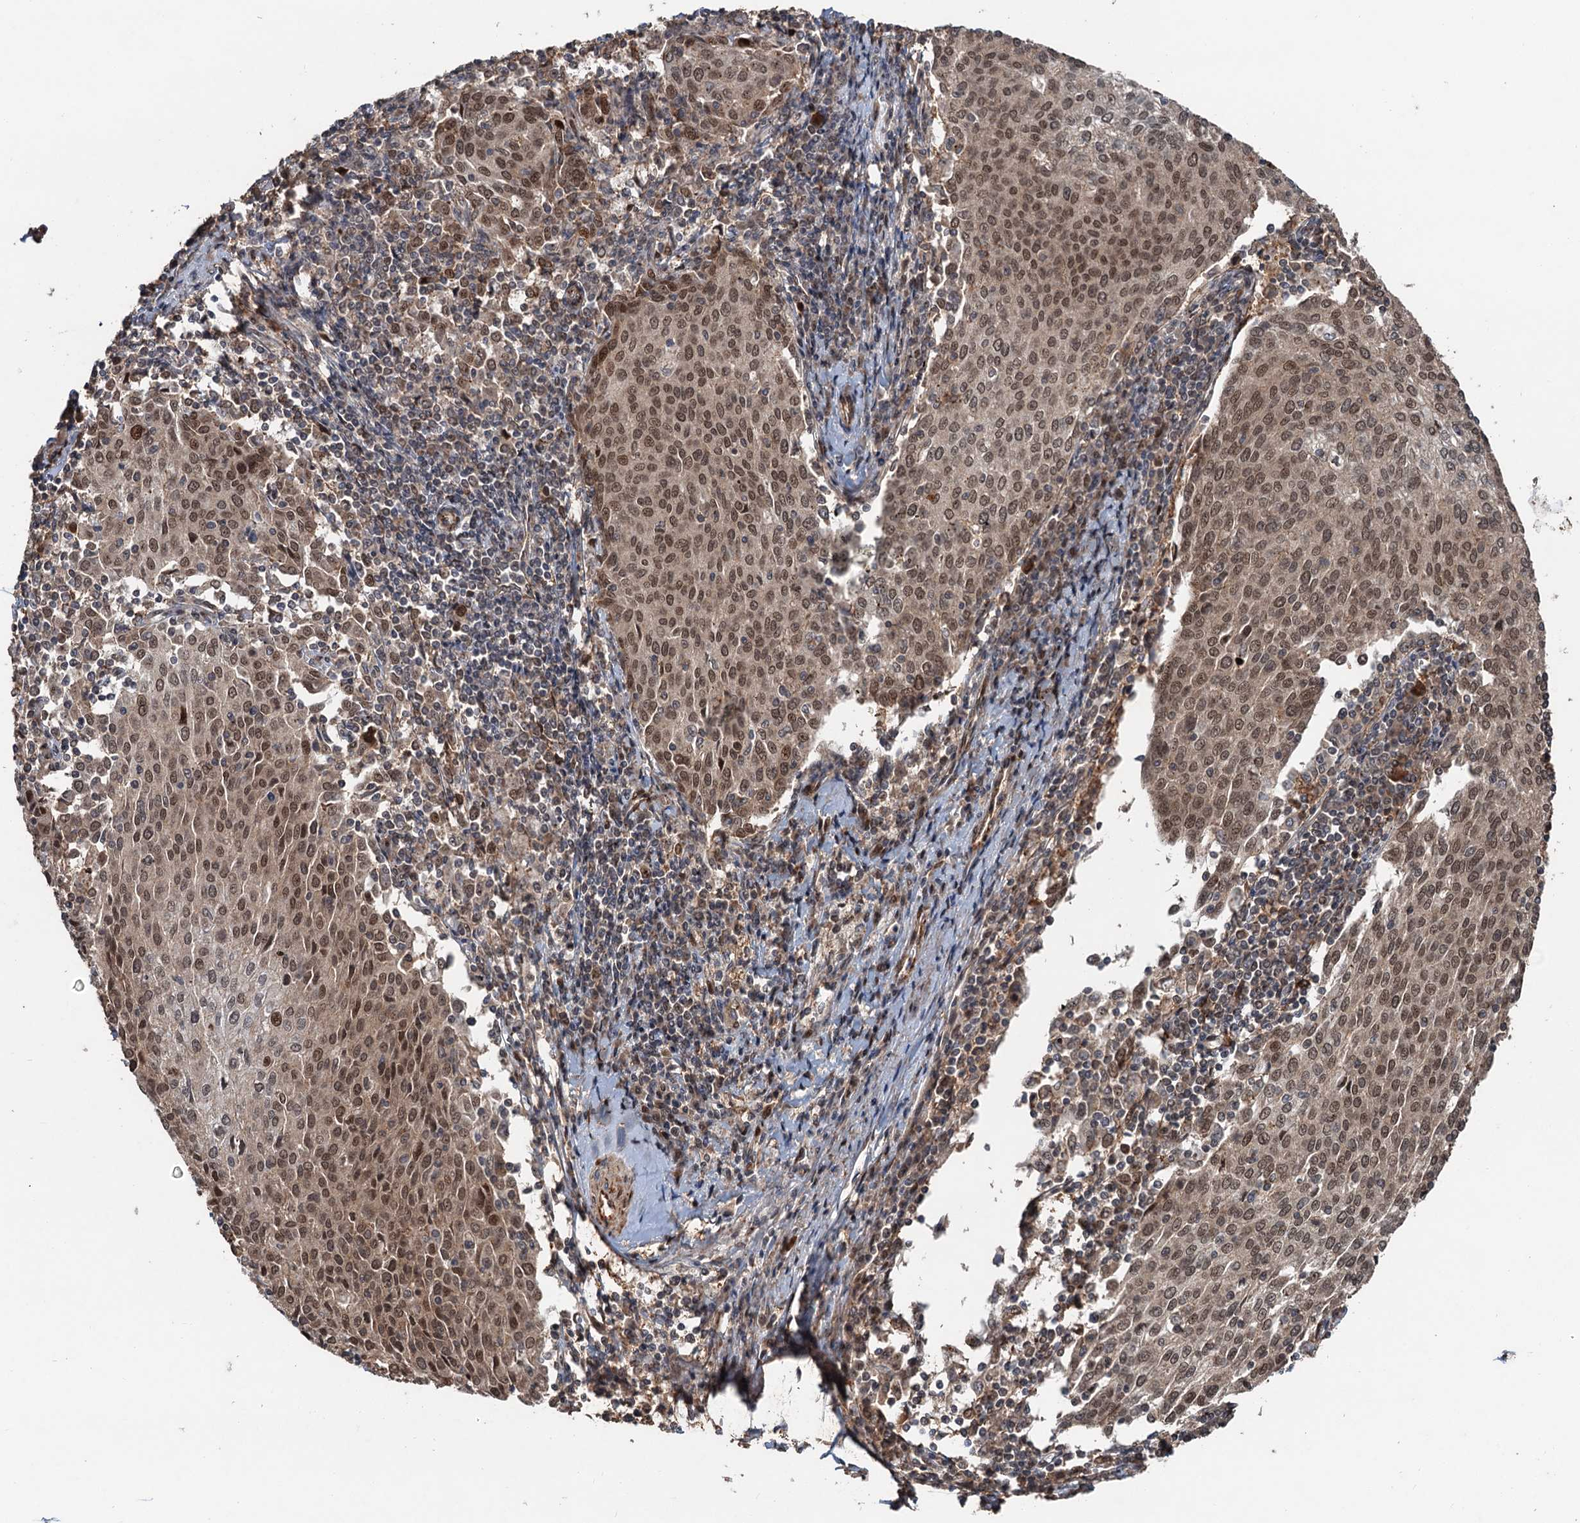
{"staining": {"intensity": "moderate", "quantity": ">75%", "location": "nuclear"}, "tissue": "cervical cancer", "cell_type": "Tumor cells", "image_type": "cancer", "snomed": [{"axis": "morphology", "description": "Squamous cell carcinoma, NOS"}, {"axis": "topography", "description": "Cervix"}], "caption": "IHC photomicrograph of squamous cell carcinoma (cervical) stained for a protein (brown), which reveals medium levels of moderate nuclear positivity in about >75% of tumor cells.", "gene": "TMA16", "patient": {"sex": "female", "age": 46}}